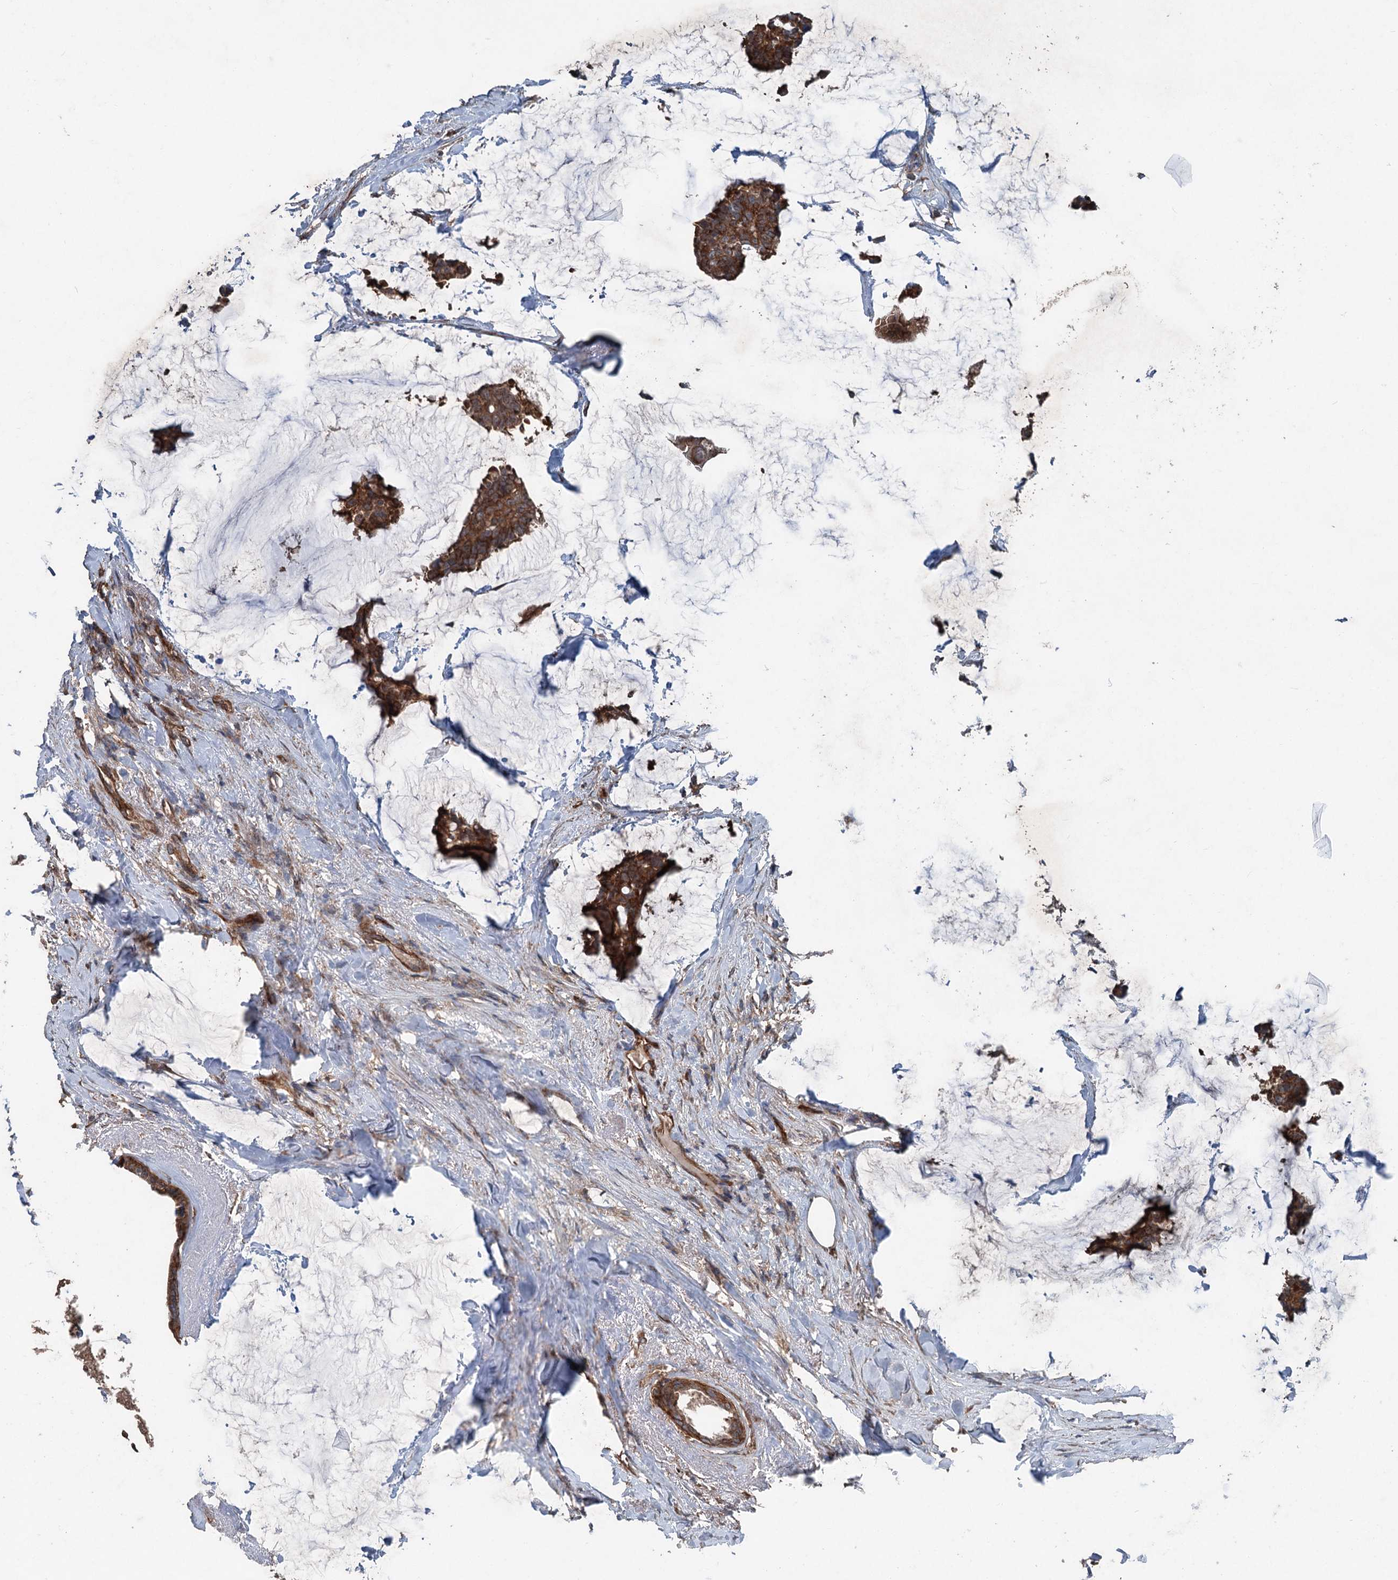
{"staining": {"intensity": "strong", "quantity": ">75%", "location": "cytoplasmic/membranous"}, "tissue": "breast cancer", "cell_type": "Tumor cells", "image_type": "cancer", "snomed": [{"axis": "morphology", "description": "Duct carcinoma"}, {"axis": "topography", "description": "Breast"}], "caption": "DAB (3,3'-diaminobenzidine) immunohistochemical staining of human breast cancer demonstrates strong cytoplasmic/membranous protein positivity in about >75% of tumor cells.", "gene": "RNF214", "patient": {"sex": "female", "age": 93}}